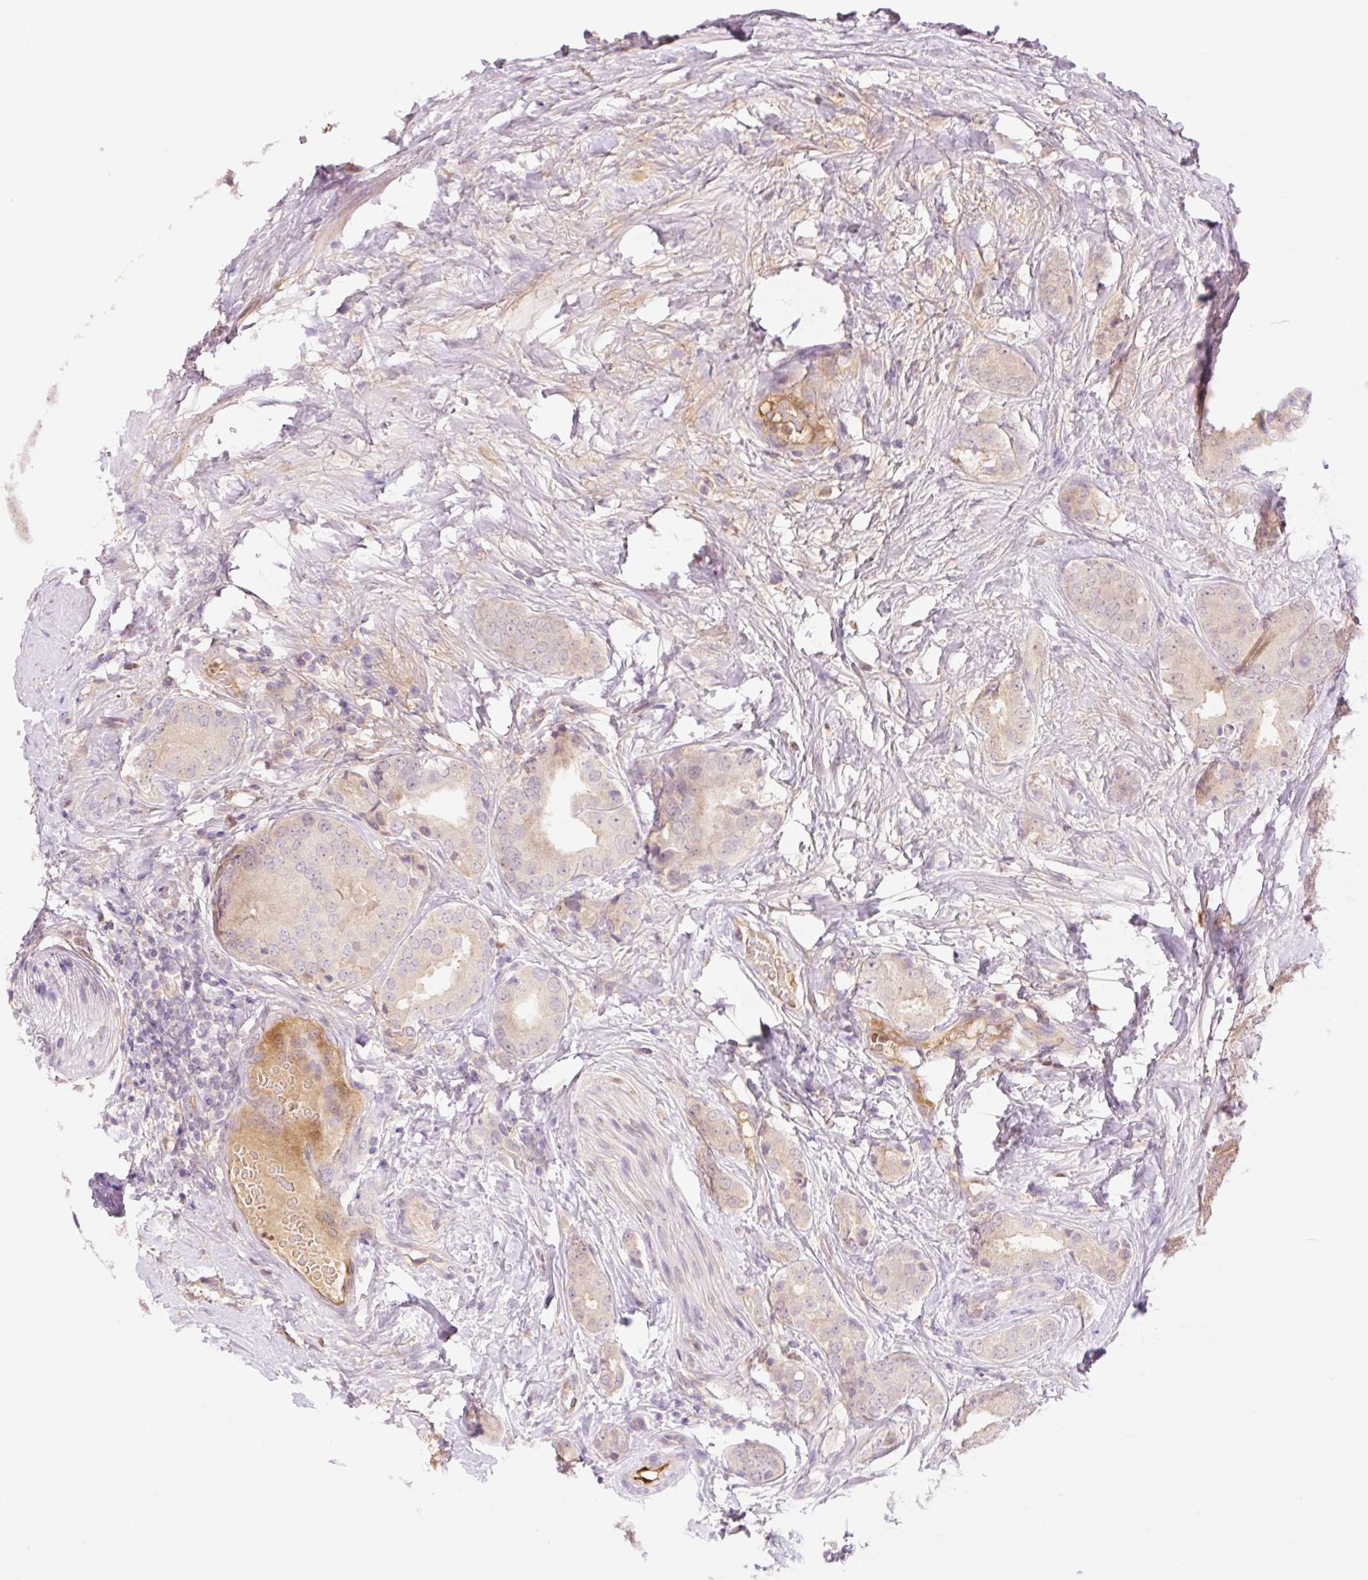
{"staining": {"intensity": "negative", "quantity": "none", "location": "none"}, "tissue": "prostate cancer", "cell_type": "Tumor cells", "image_type": "cancer", "snomed": [{"axis": "morphology", "description": "Adenocarcinoma, High grade"}, {"axis": "topography", "description": "Prostate"}], "caption": "DAB immunohistochemical staining of human high-grade adenocarcinoma (prostate) displays no significant expression in tumor cells.", "gene": "HEBP1", "patient": {"sex": "male", "age": 63}}